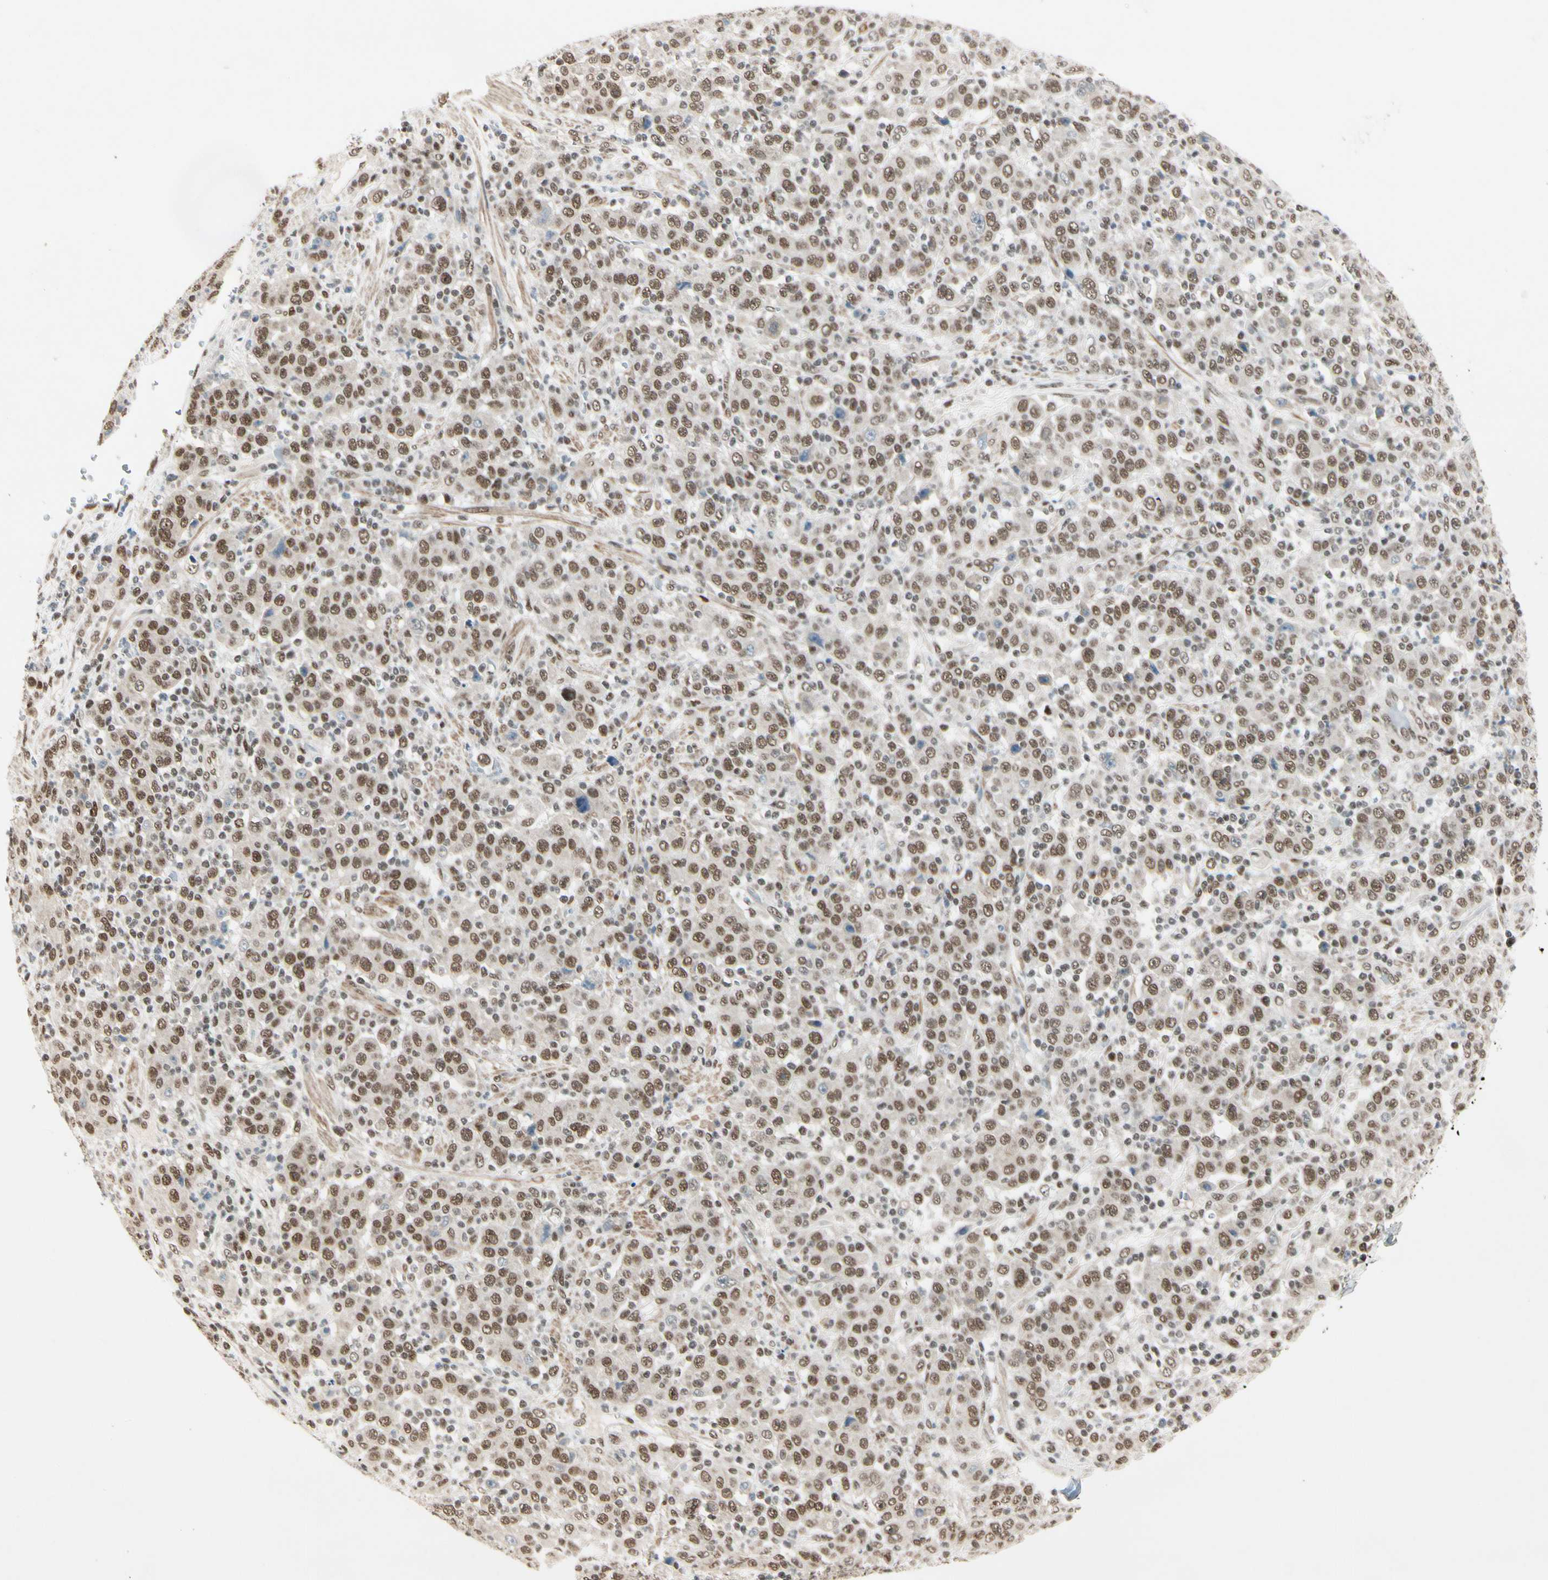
{"staining": {"intensity": "moderate", "quantity": ">75%", "location": "nuclear"}, "tissue": "stomach cancer", "cell_type": "Tumor cells", "image_type": "cancer", "snomed": [{"axis": "morphology", "description": "Normal tissue, NOS"}, {"axis": "morphology", "description": "Adenocarcinoma, NOS"}, {"axis": "topography", "description": "Stomach, upper"}, {"axis": "topography", "description": "Stomach"}], "caption": "DAB (3,3'-diaminobenzidine) immunohistochemical staining of stomach adenocarcinoma displays moderate nuclear protein positivity in approximately >75% of tumor cells. The staining is performed using DAB brown chromogen to label protein expression. The nuclei are counter-stained blue using hematoxylin.", "gene": "CHAMP1", "patient": {"sex": "male", "age": 59}}